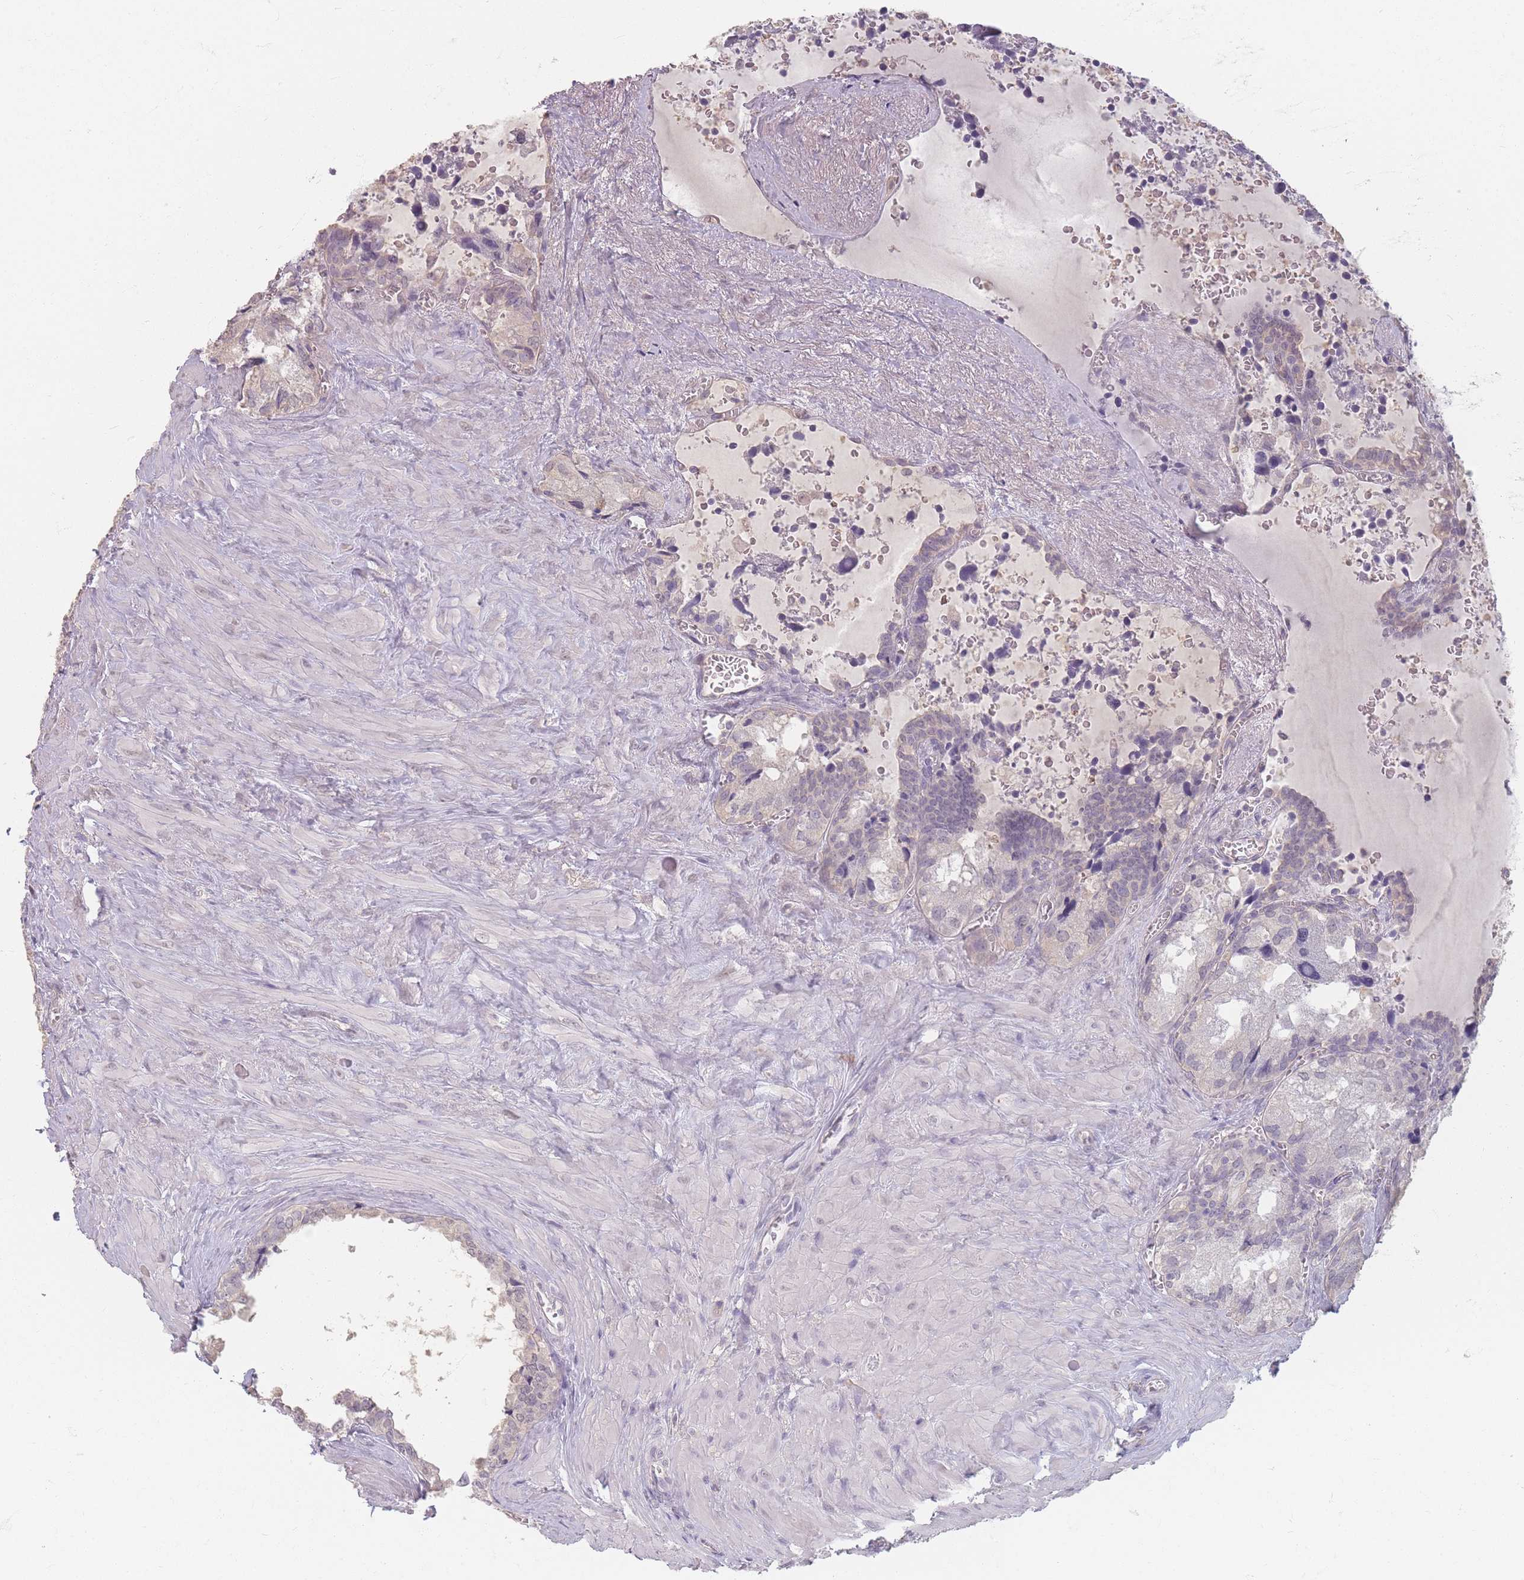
{"staining": {"intensity": "weak", "quantity": "<25%", "location": "cytoplasmic/membranous"}, "tissue": "seminal vesicle", "cell_type": "Glandular cells", "image_type": "normal", "snomed": [{"axis": "morphology", "description": "Normal tissue, NOS"}, {"axis": "topography", "description": "Seminal veicle"}], "caption": "Immunohistochemistry (IHC) histopathology image of unremarkable seminal vesicle: seminal vesicle stained with DAB exhibits no significant protein positivity in glandular cells.", "gene": "RFTN1", "patient": {"sex": "male", "age": 68}}